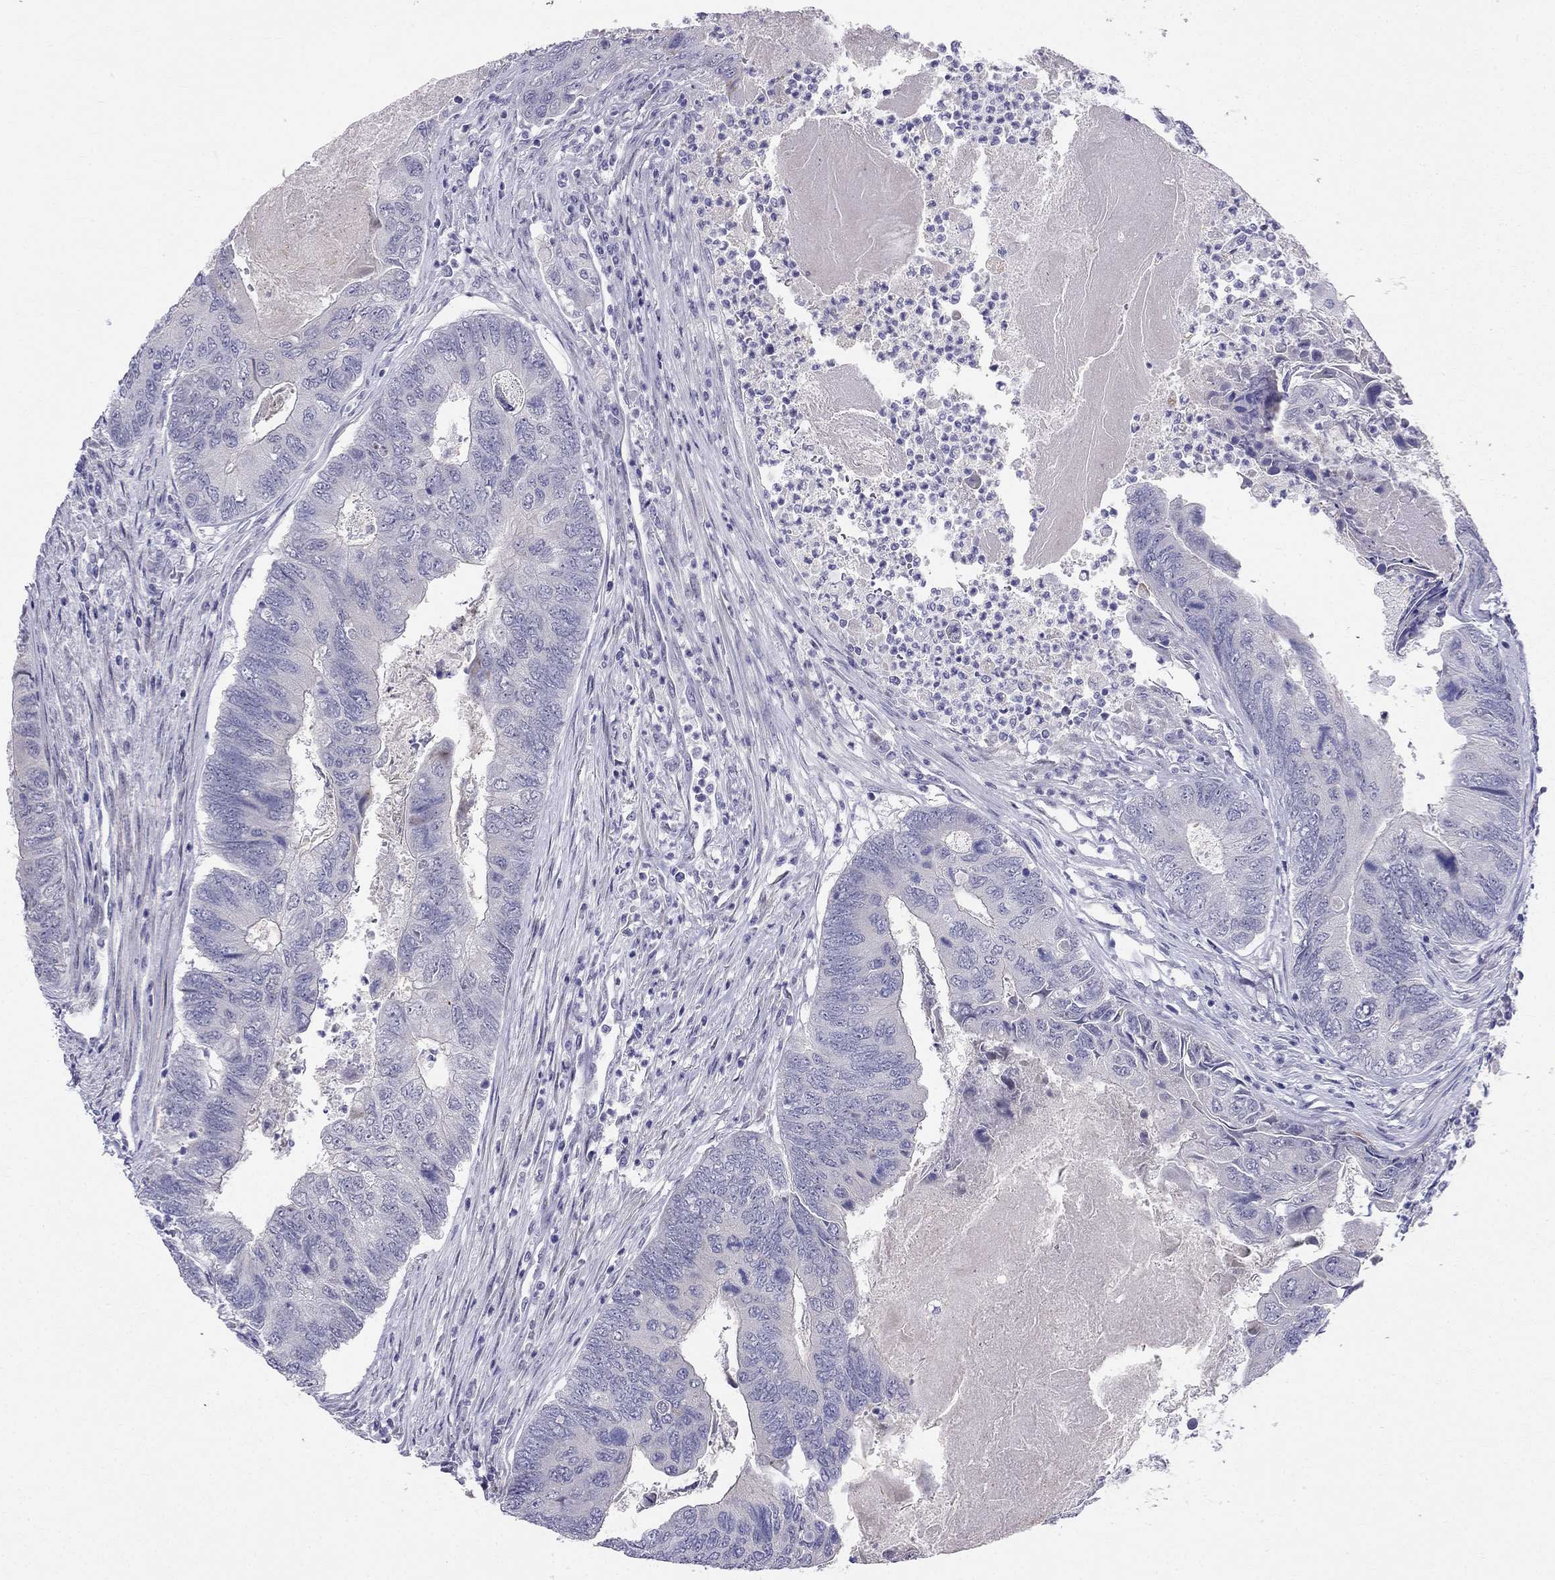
{"staining": {"intensity": "negative", "quantity": "none", "location": "none"}, "tissue": "colorectal cancer", "cell_type": "Tumor cells", "image_type": "cancer", "snomed": [{"axis": "morphology", "description": "Adenocarcinoma, NOS"}, {"axis": "topography", "description": "Colon"}], "caption": "This image is of colorectal cancer stained with IHC to label a protein in brown with the nuclei are counter-stained blue. There is no expression in tumor cells.", "gene": "BAG5", "patient": {"sex": "female", "age": 67}}